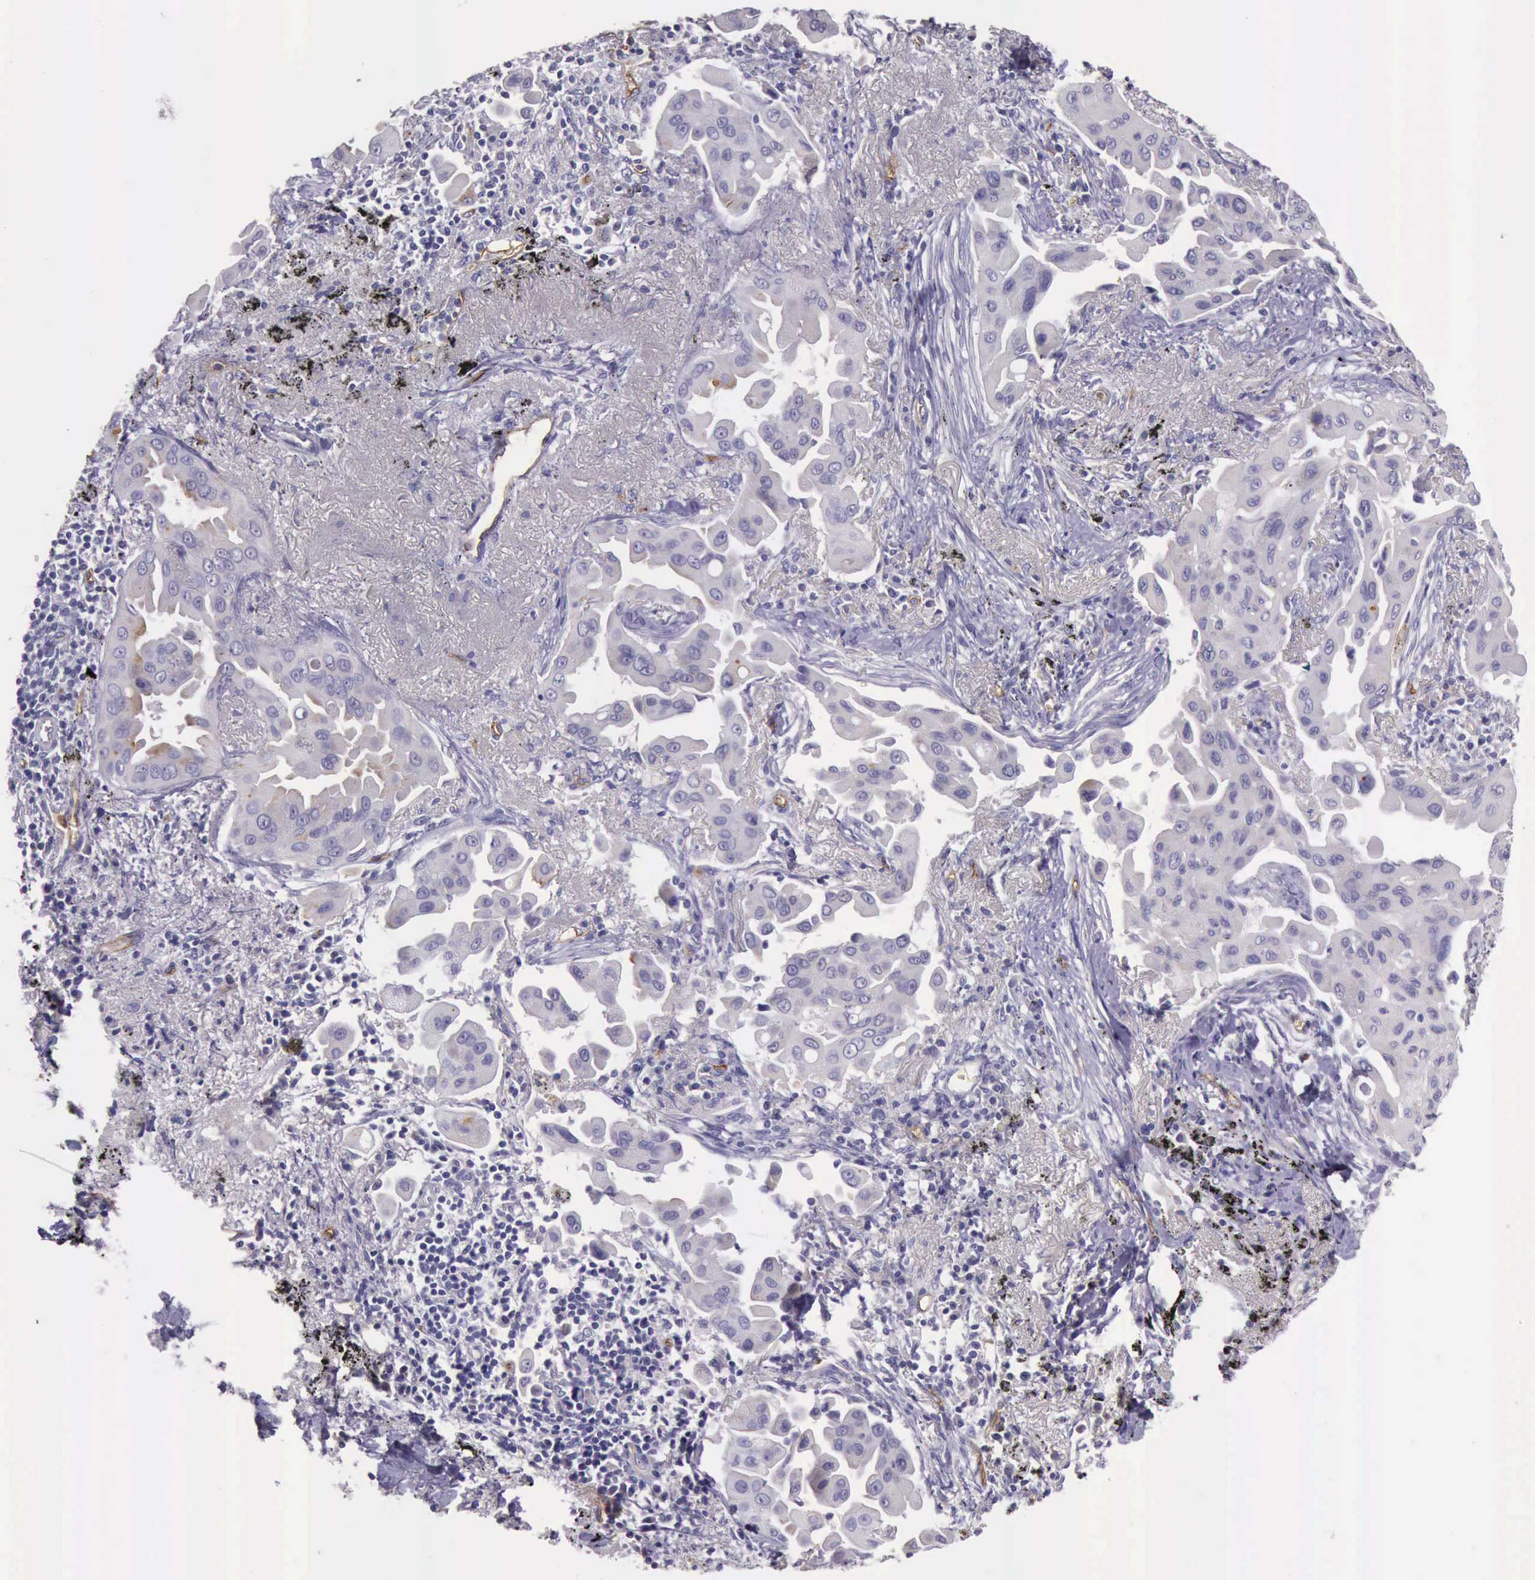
{"staining": {"intensity": "moderate", "quantity": "<25%", "location": "cytoplasmic/membranous"}, "tissue": "lung cancer", "cell_type": "Tumor cells", "image_type": "cancer", "snomed": [{"axis": "morphology", "description": "Adenocarcinoma, NOS"}, {"axis": "topography", "description": "Lung"}], "caption": "Lung cancer tissue reveals moderate cytoplasmic/membranous staining in approximately <25% of tumor cells", "gene": "TCEANC", "patient": {"sex": "male", "age": 68}}